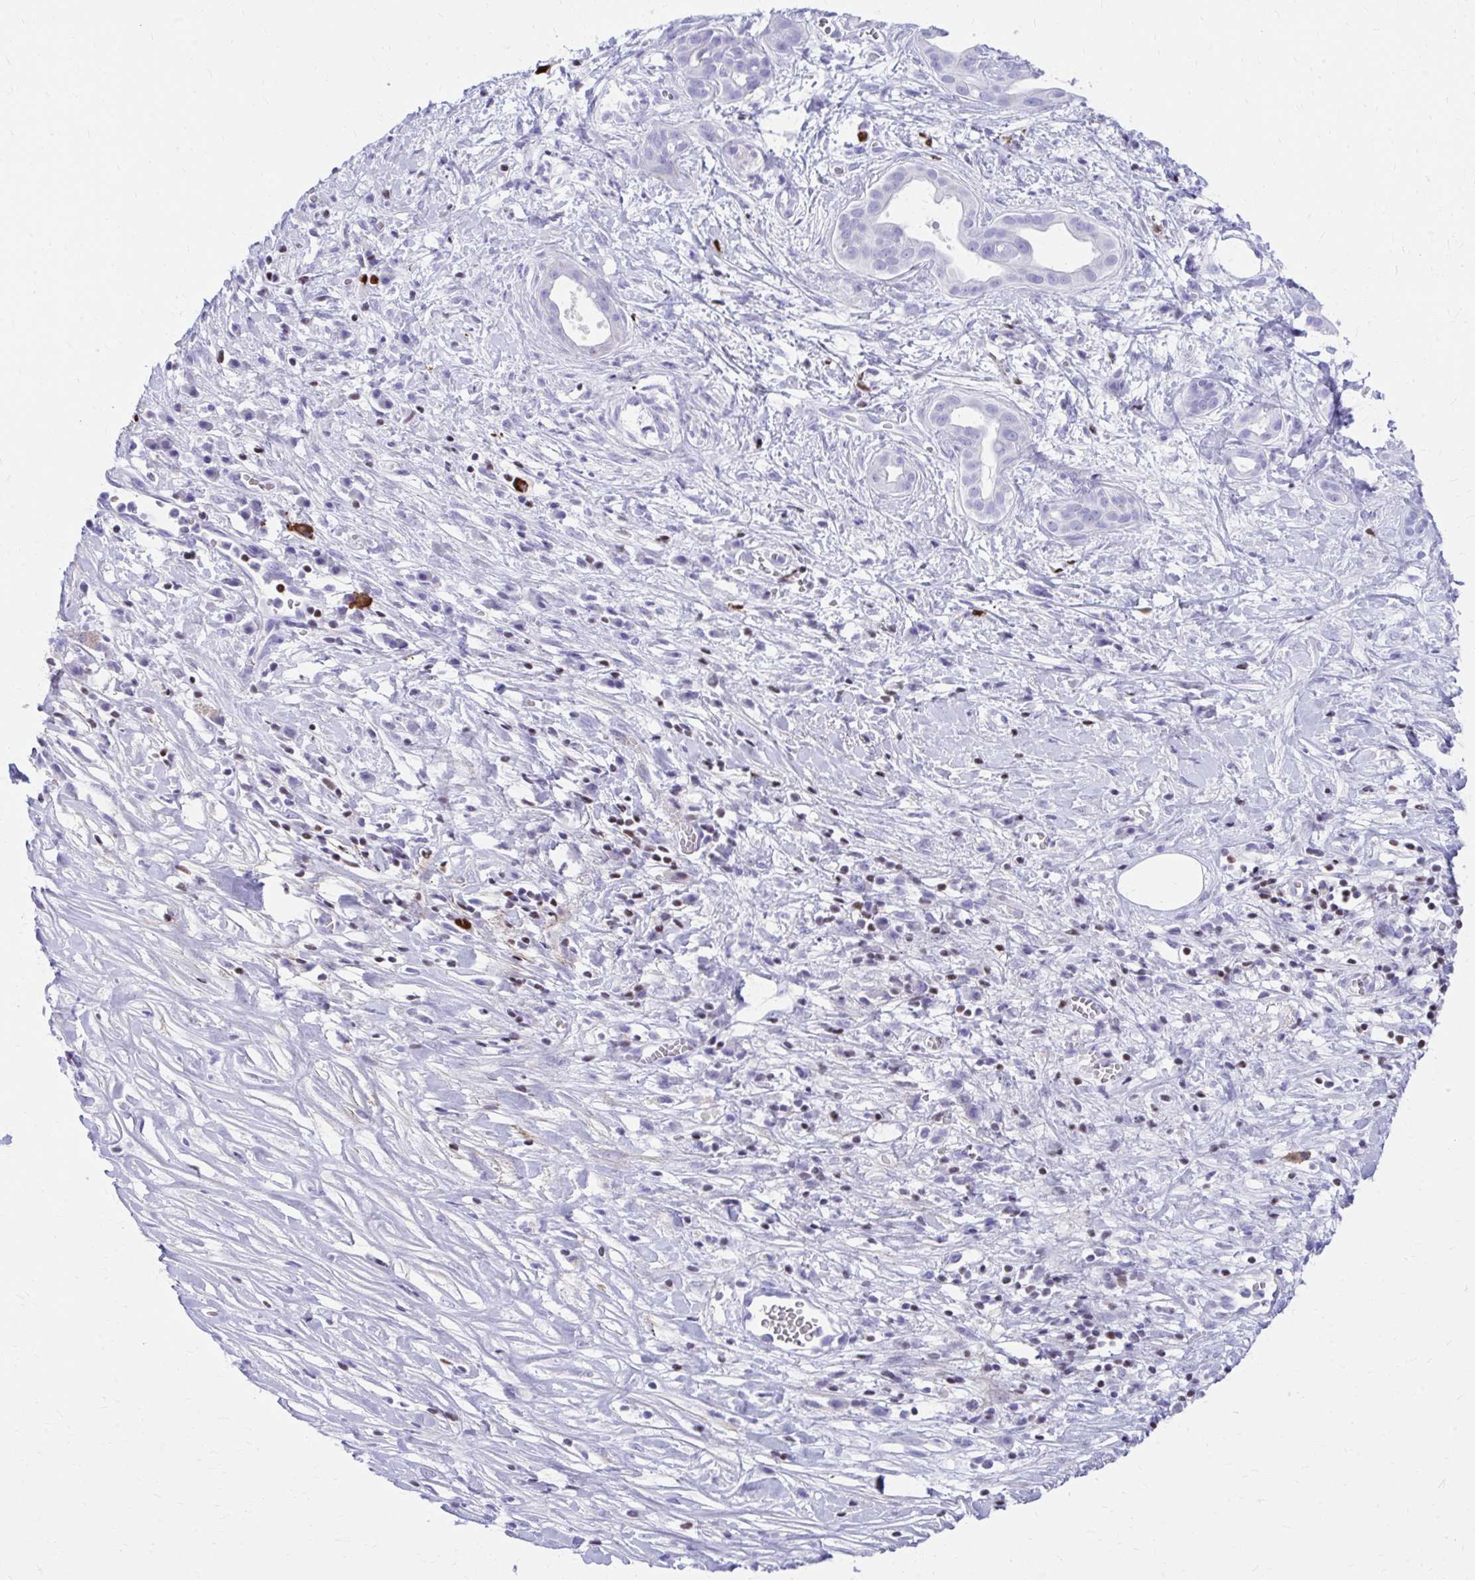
{"staining": {"intensity": "negative", "quantity": "none", "location": "none"}, "tissue": "pancreatic cancer", "cell_type": "Tumor cells", "image_type": "cancer", "snomed": [{"axis": "morphology", "description": "Adenocarcinoma, NOS"}, {"axis": "topography", "description": "Pancreas"}], "caption": "DAB immunohistochemical staining of human adenocarcinoma (pancreatic) displays no significant positivity in tumor cells.", "gene": "RUNX3", "patient": {"sex": "male", "age": 61}}